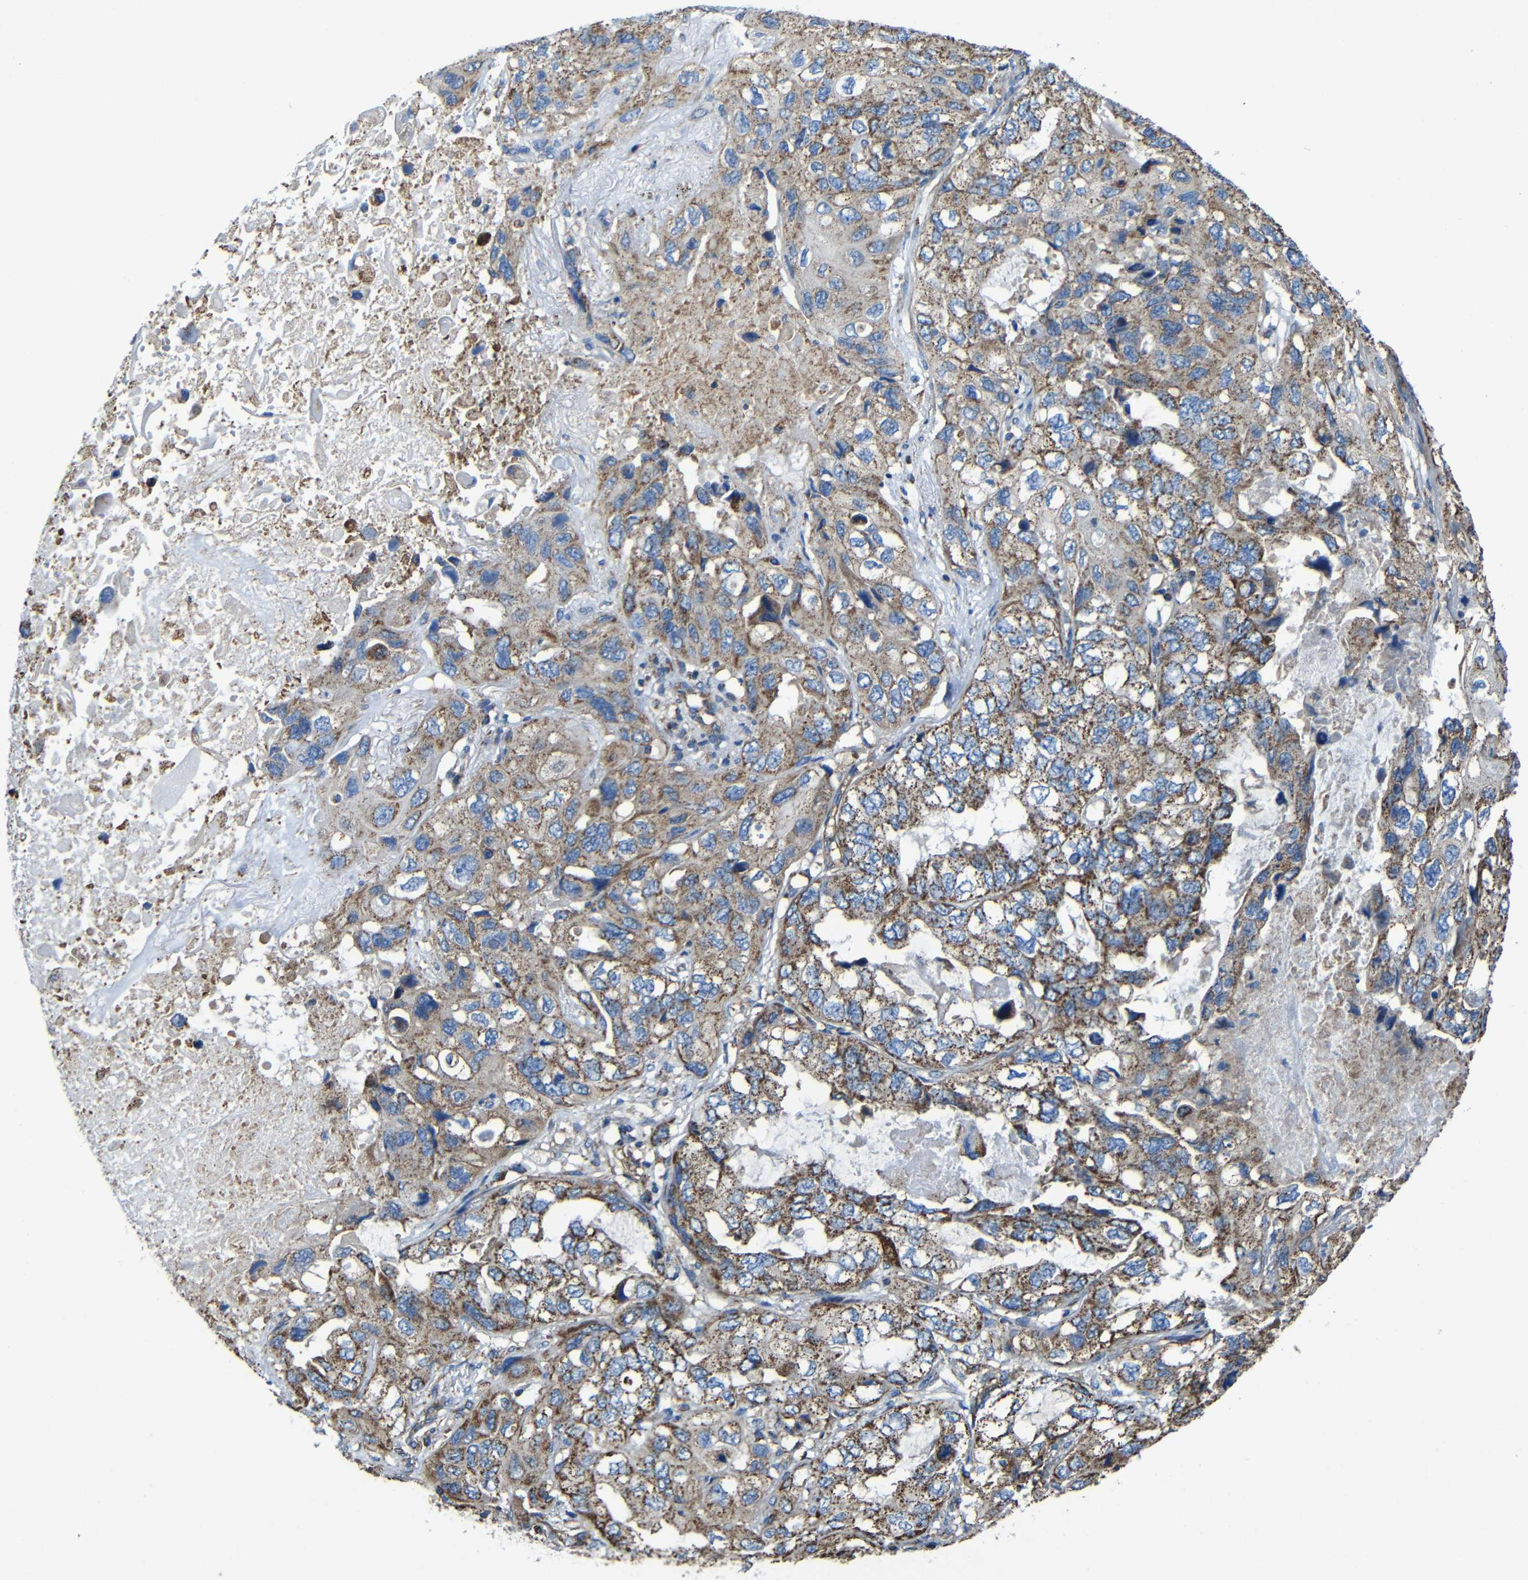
{"staining": {"intensity": "strong", "quantity": ">75%", "location": "cytoplasmic/membranous"}, "tissue": "lung cancer", "cell_type": "Tumor cells", "image_type": "cancer", "snomed": [{"axis": "morphology", "description": "Squamous cell carcinoma, NOS"}, {"axis": "topography", "description": "Lung"}], "caption": "Immunohistochemistry histopathology image of human lung cancer (squamous cell carcinoma) stained for a protein (brown), which demonstrates high levels of strong cytoplasmic/membranous positivity in approximately >75% of tumor cells.", "gene": "INTS6L", "patient": {"sex": "female", "age": 73}}